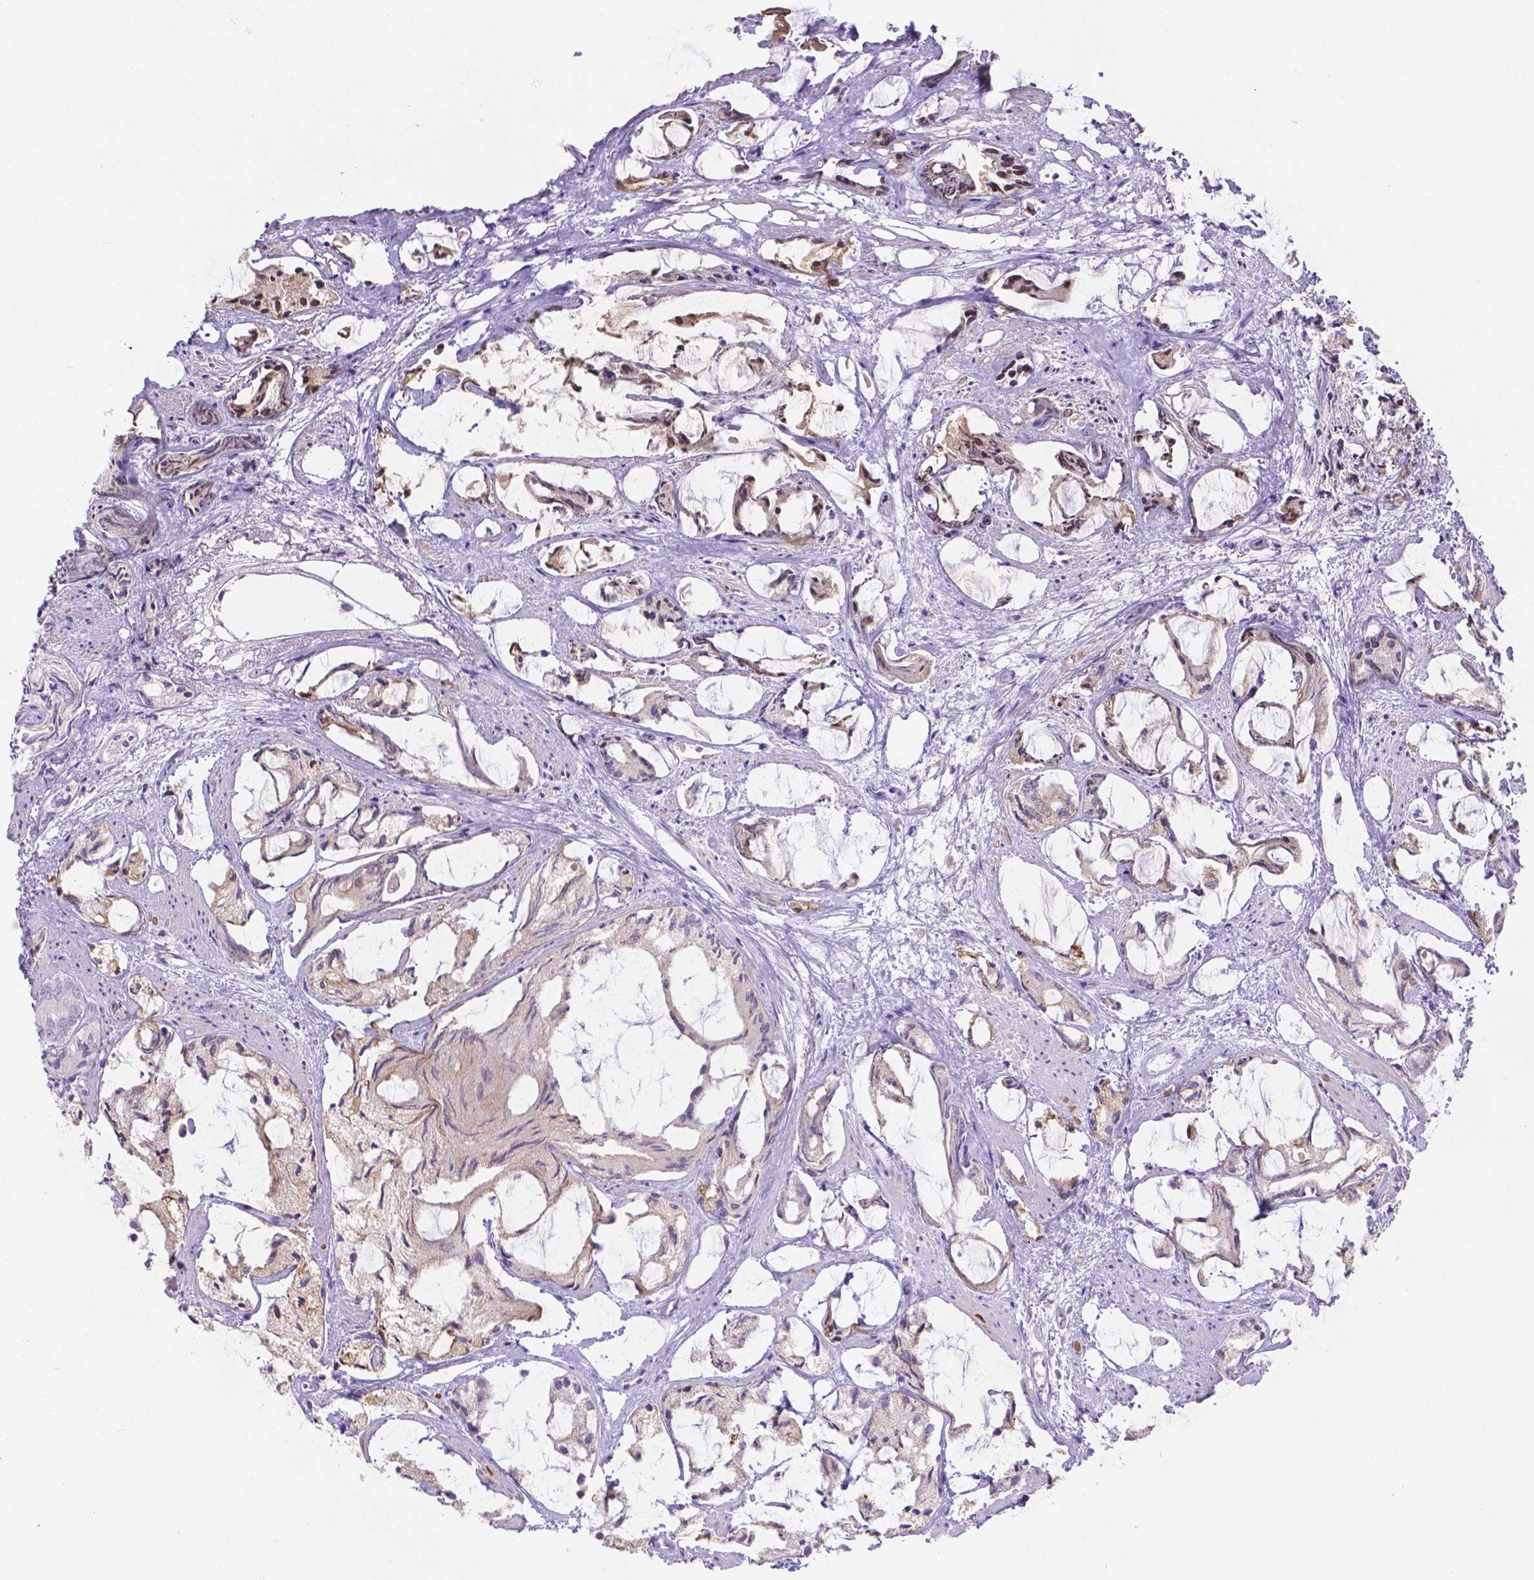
{"staining": {"intensity": "negative", "quantity": "none", "location": "none"}, "tissue": "prostate cancer", "cell_type": "Tumor cells", "image_type": "cancer", "snomed": [{"axis": "morphology", "description": "Adenocarcinoma, High grade"}, {"axis": "topography", "description": "Prostate"}], "caption": "Tumor cells are negative for protein expression in human prostate cancer.", "gene": "DMWD", "patient": {"sex": "male", "age": 85}}